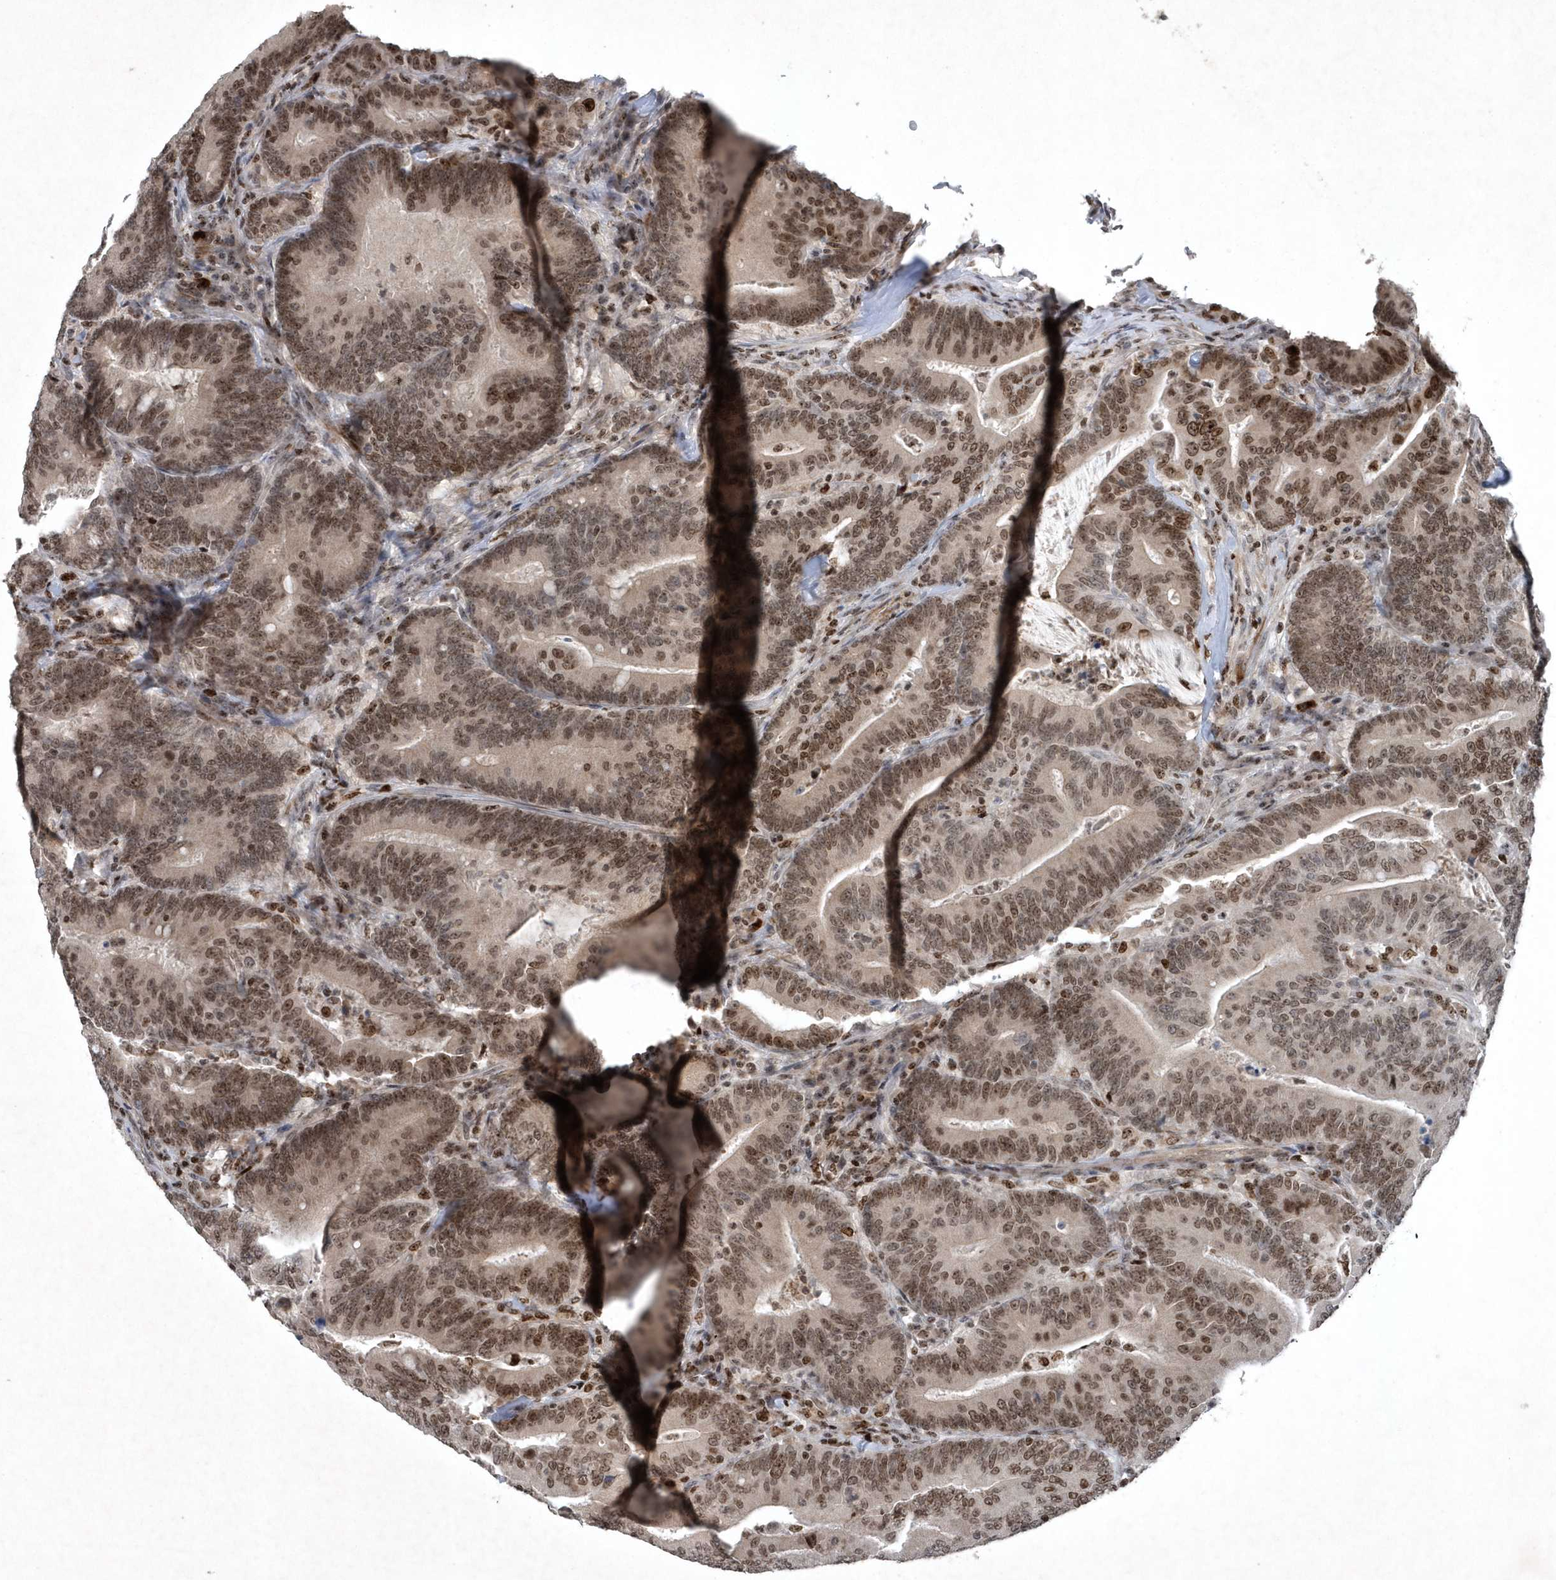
{"staining": {"intensity": "moderate", "quantity": ">75%", "location": "nuclear"}, "tissue": "colorectal cancer", "cell_type": "Tumor cells", "image_type": "cancer", "snomed": [{"axis": "morphology", "description": "Adenocarcinoma, NOS"}, {"axis": "topography", "description": "Colon"}], "caption": "Tumor cells reveal medium levels of moderate nuclear staining in about >75% of cells in human colorectal cancer (adenocarcinoma). Ihc stains the protein of interest in brown and the nuclei are stained blue.", "gene": "QTRT2", "patient": {"sex": "female", "age": 66}}